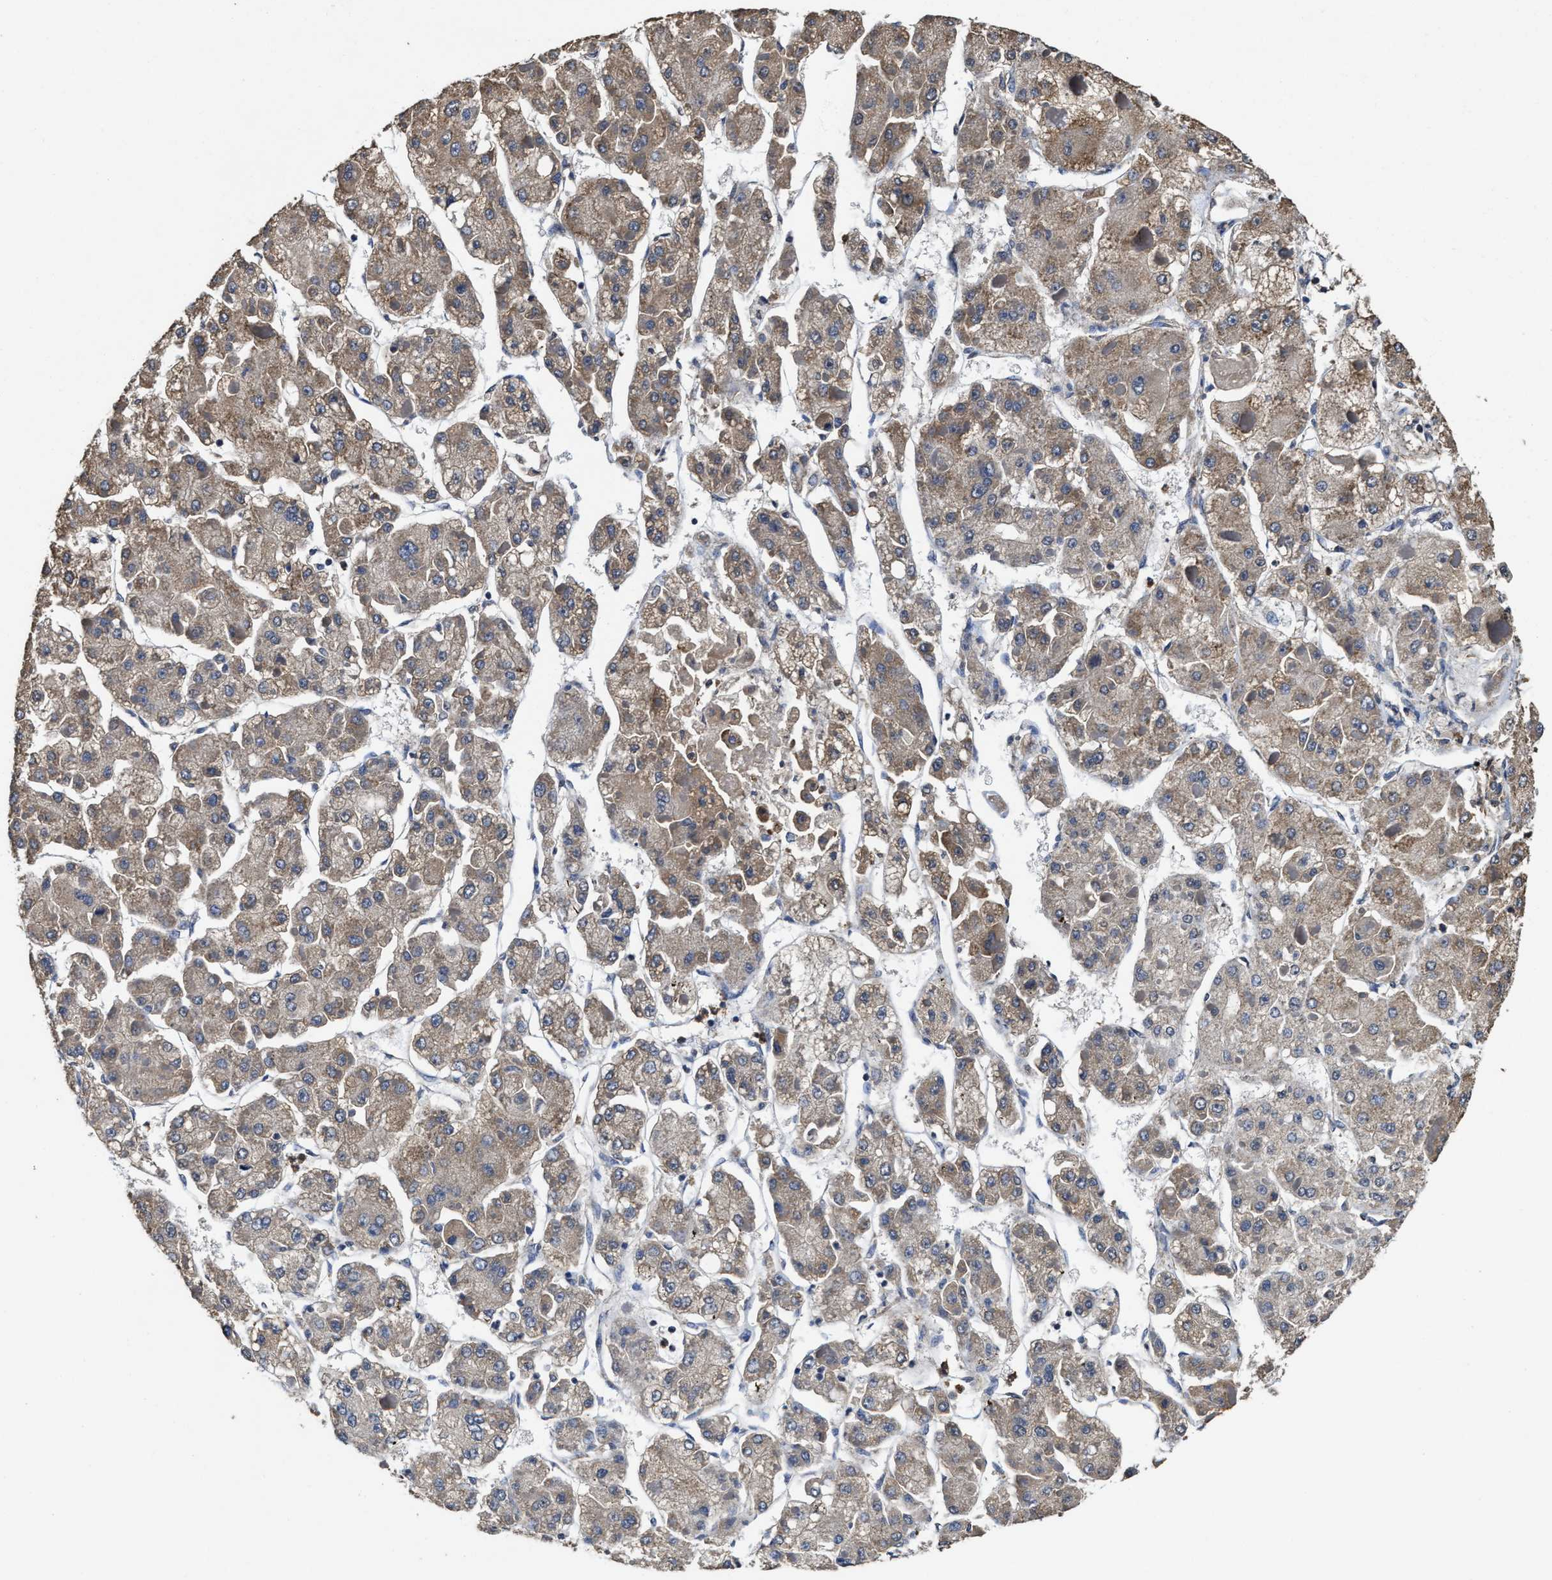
{"staining": {"intensity": "weak", "quantity": "25%-75%", "location": "cytoplasmic/membranous"}, "tissue": "liver cancer", "cell_type": "Tumor cells", "image_type": "cancer", "snomed": [{"axis": "morphology", "description": "Carcinoma, Hepatocellular, NOS"}, {"axis": "topography", "description": "Liver"}], "caption": "The micrograph exhibits immunohistochemical staining of liver hepatocellular carcinoma. There is weak cytoplasmic/membranous expression is seen in approximately 25%-75% of tumor cells. (brown staining indicates protein expression, while blue staining denotes nuclei).", "gene": "SFXN4", "patient": {"sex": "female", "age": 73}}